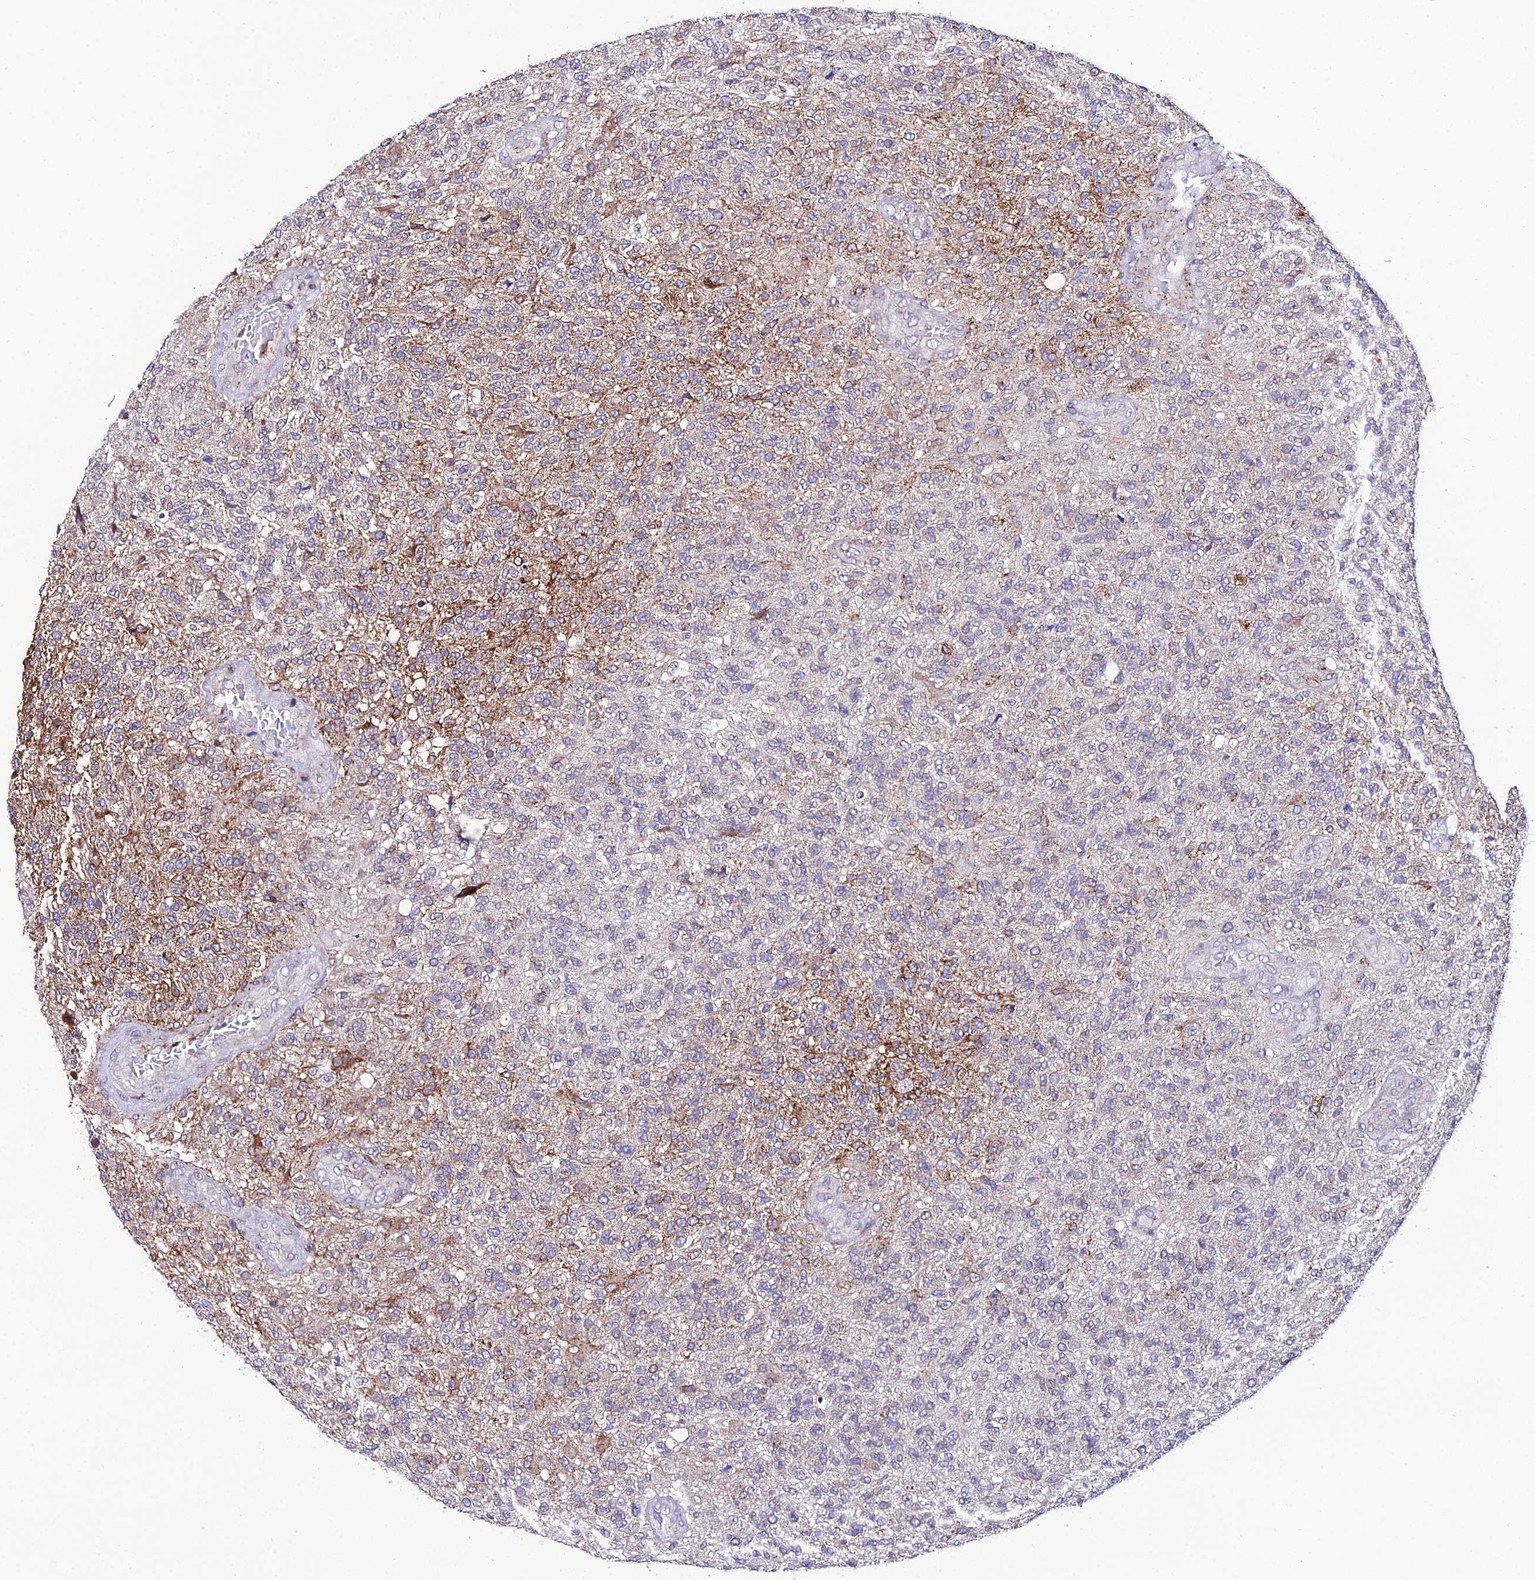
{"staining": {"intensity": "weak", "quantity": "<25%", "location": "cytoplasmic/membranous"}, "tissue": "glioma", "cell_type": "Tumor cells", "image_type": "cancer", "snomed": [{"axis": "morphology", "description": "Glioma, malignant, High grade"}, {"axis": "topography", "description": "Brain"}], "caption": "High magnification brightfield microscopy of glioma stained with DAB (3,3'-diaminobenzidine) (brown) and counterstained with hematoxylin (blue): tumor cells show no significant positivity.", "gene": "DDX19A", "patient": {"sex": "male", "age": 56}}